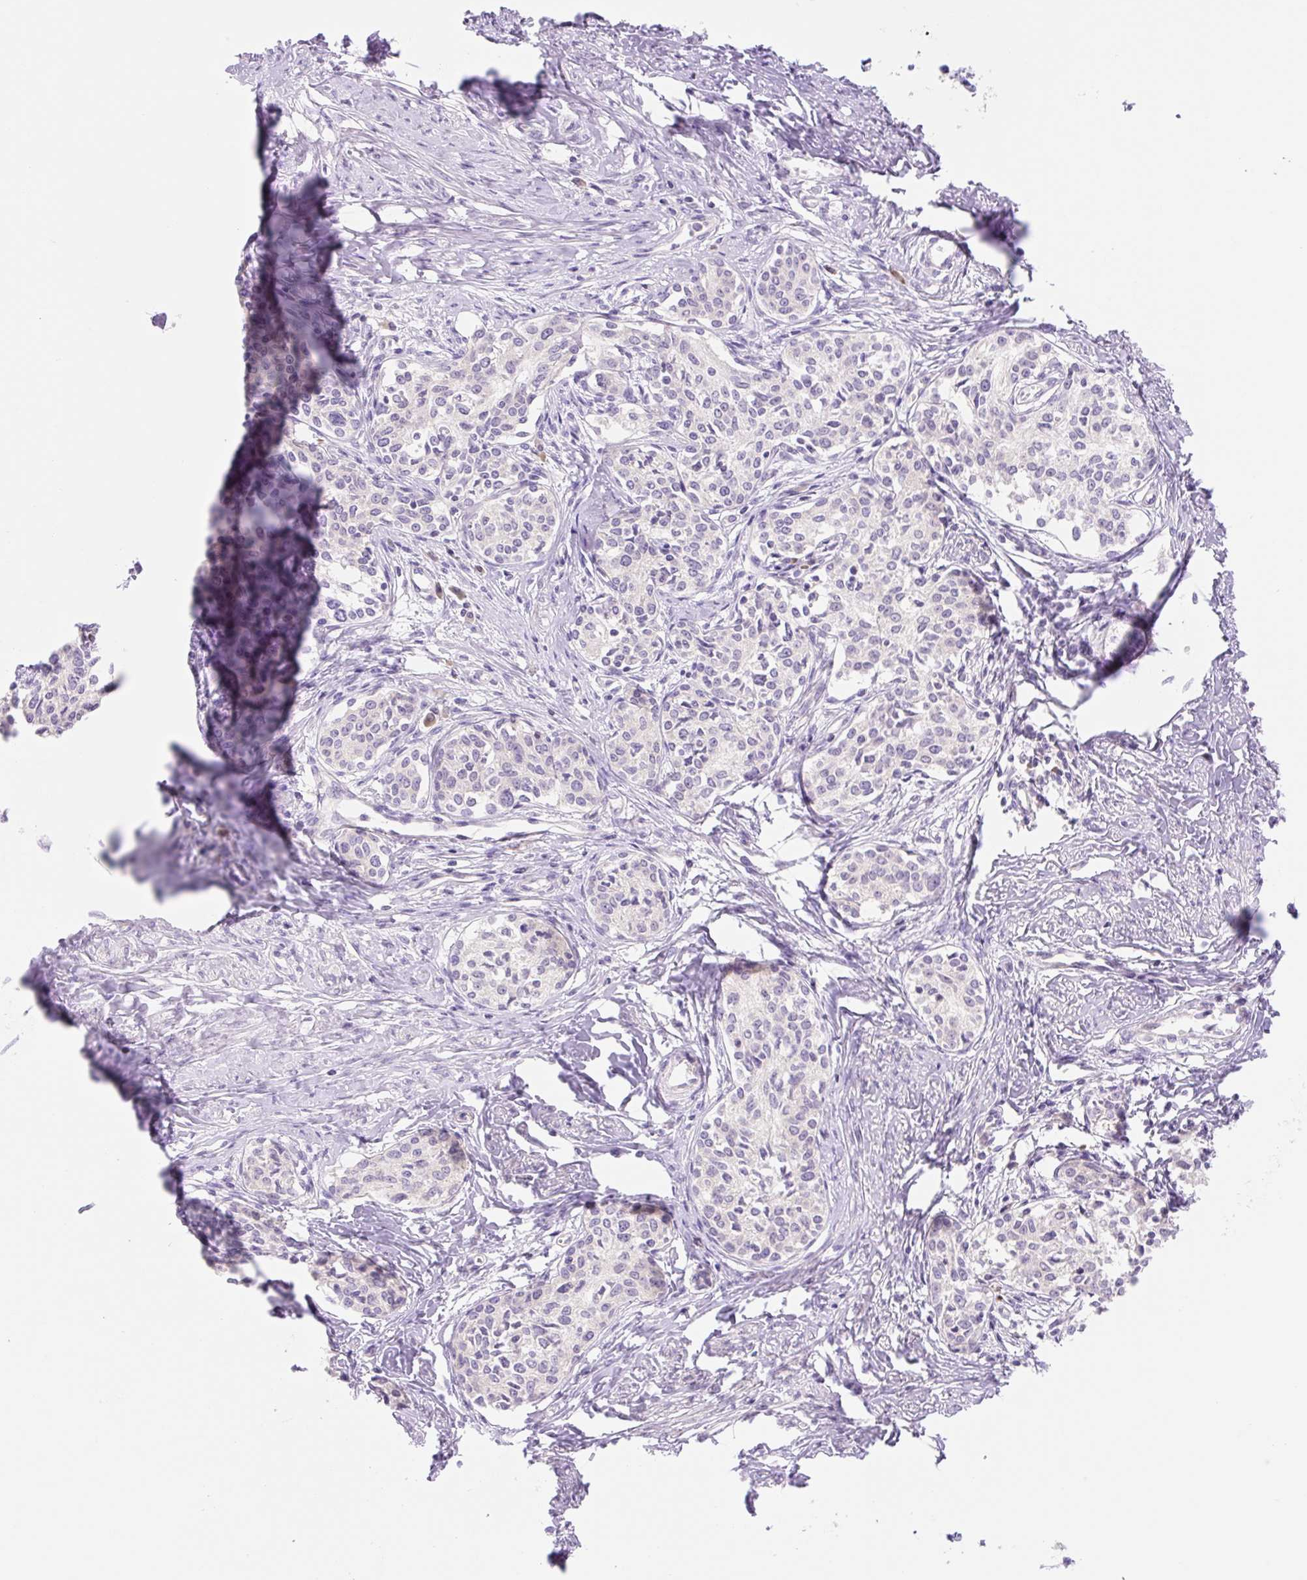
{"staining": {"intensity": "negative", "quantity": "none", "location": "none"}, "tissue": "cervical cancer", "cell_type": "Tumor cells", "image_type": "cancer", "snomed": [{"axis": "morphology", "description": "Squamous cell carcinoma, NOS"}, {"axis": "morphology", "description": "Adenocarcinoma, NOS"}, {"axis": "topography", "description": "Cervix"}], "caption": "Protein analysis of cervical cancer (adenocarcinoma) shows no significant positivity in tumor cells.", "gene": "CELF6", "patient": {"sex": "female", "age": 52}}